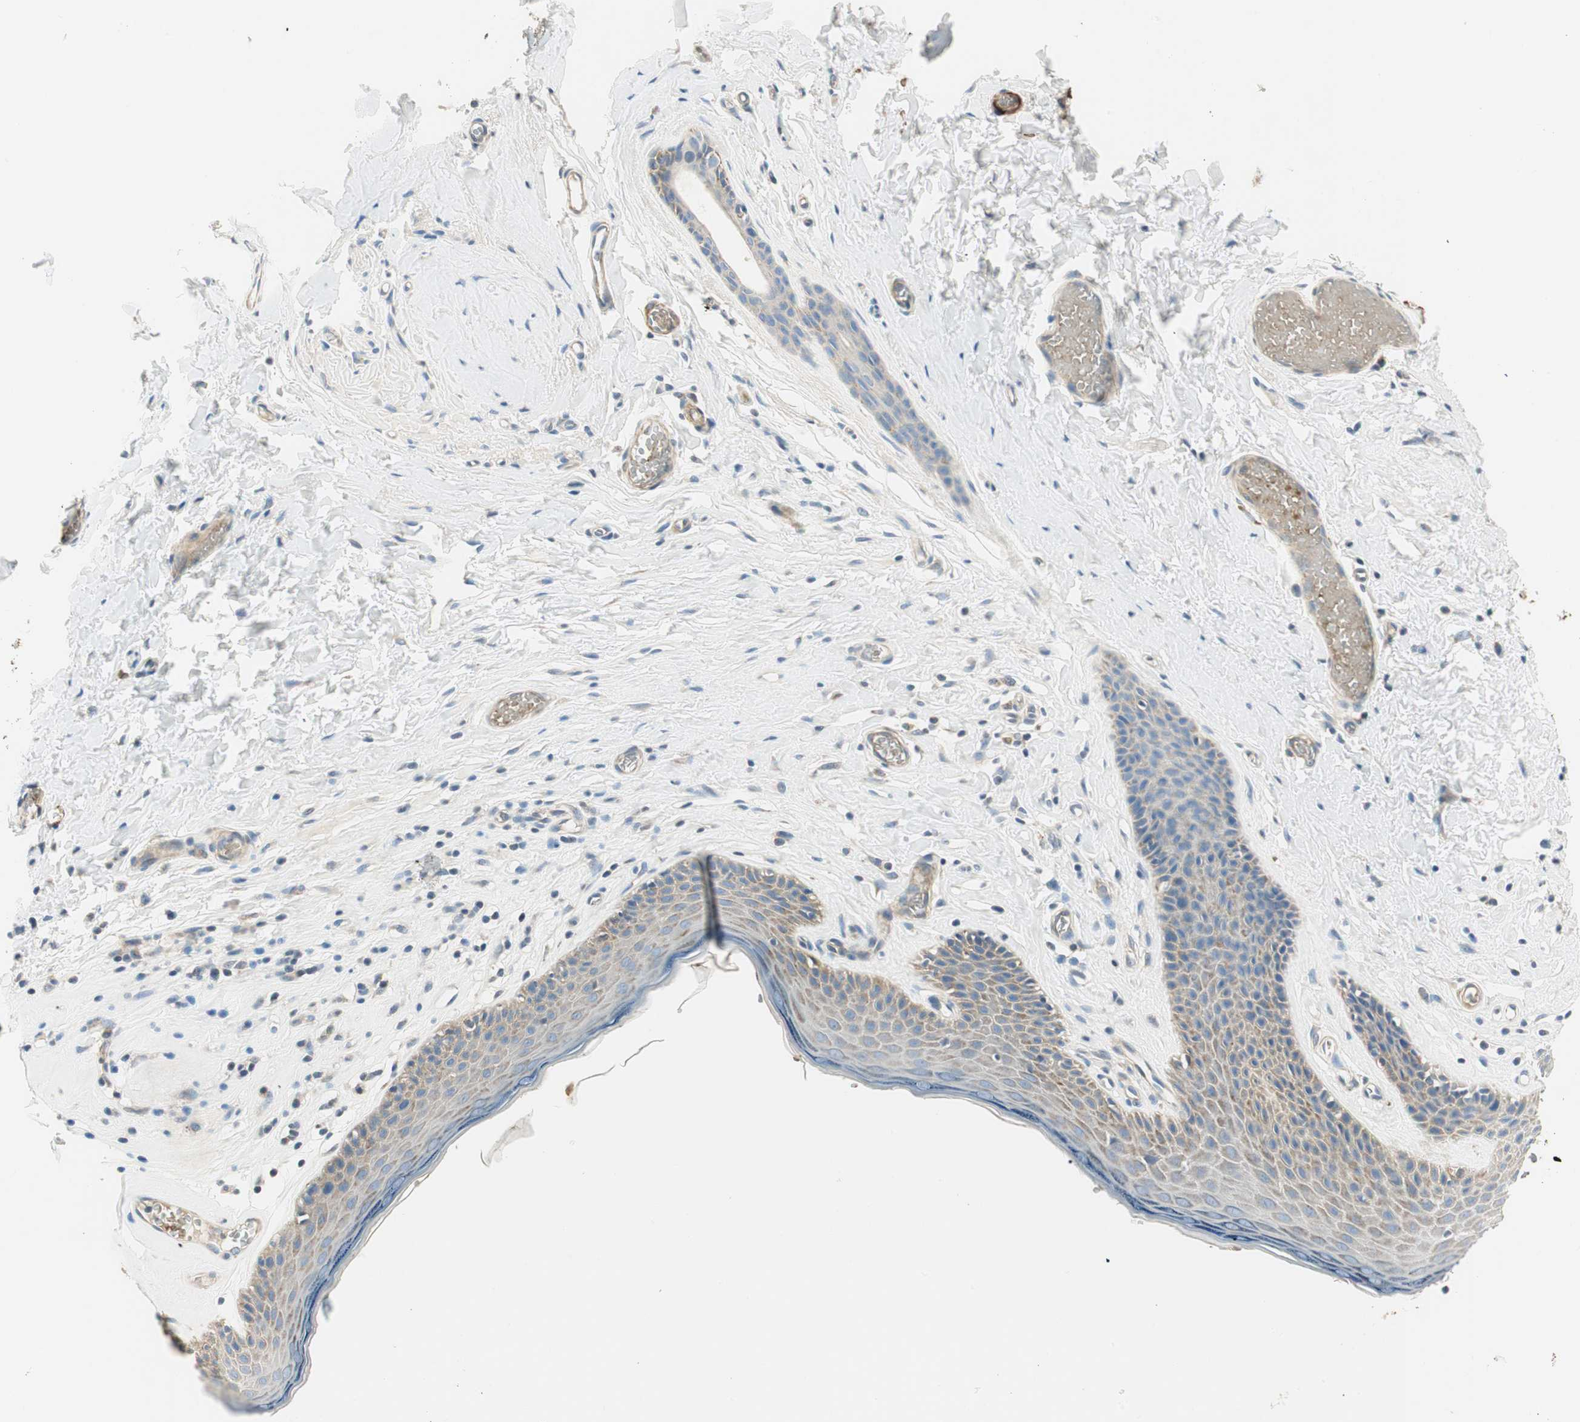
{"staining": {"intensity": "weak", "quantity": ">75%", "location": "cytoplasmic/membranous"}, "tissue": "skin", "cell_type": "Epidermal cells", "image_type": "normal", "snomed": [{"axis": "morphology", "description": "Normal tissue, NOS"}, {"axis": "morphology", "description": "Inflammation, NOS"}, {"axis": "topography", "description": "Vulva"}], "caption": "Human skin stained with a brown dye reveals weak cytoplasmic/membranous positive staining in about >75% of epidermal cells.", "gene": "RORB", "patient": {"sex": "female", "age": 84}}